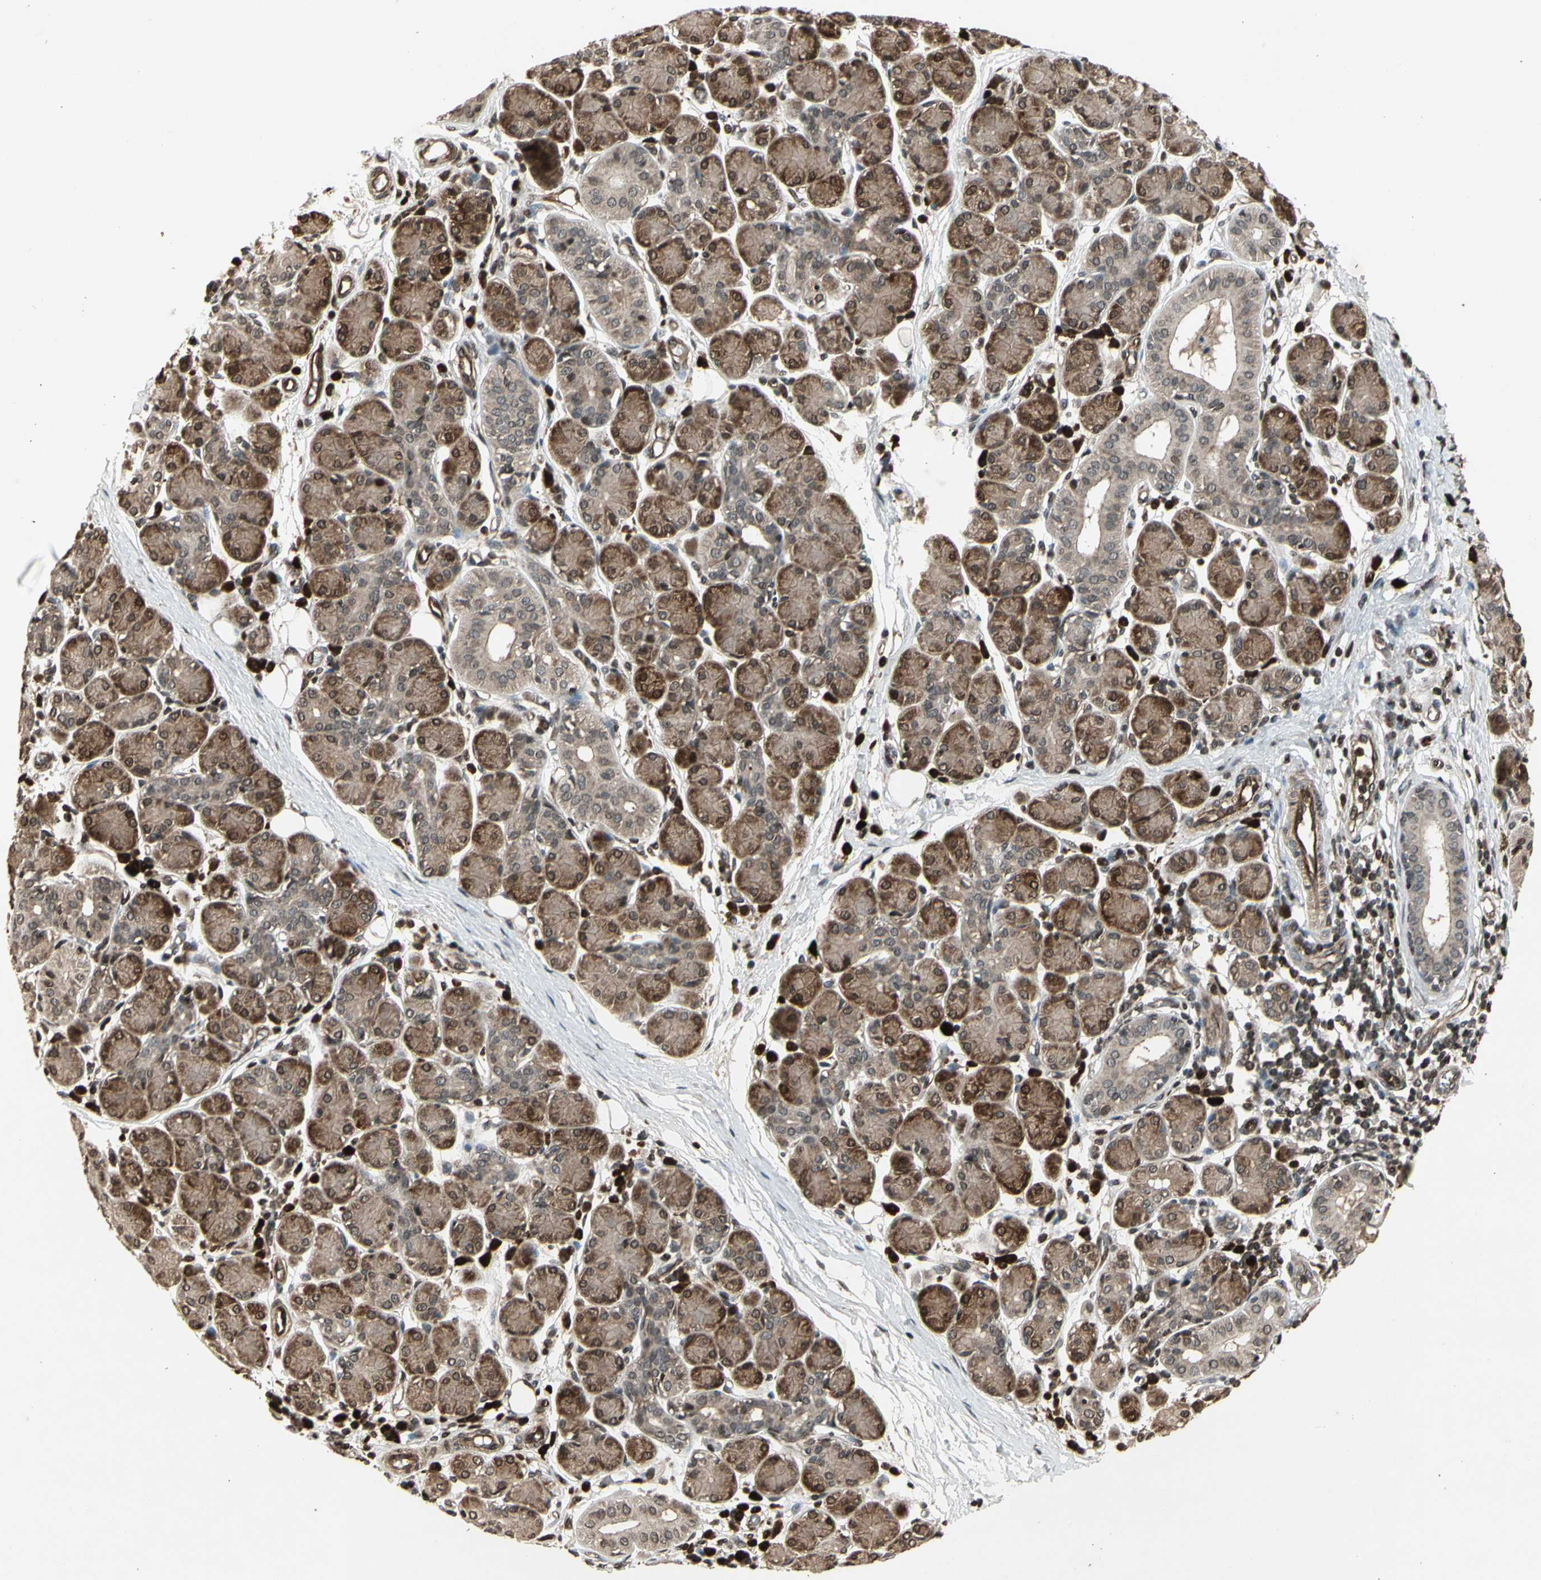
{"staining": {"intensity": "strong", "quantity": "25%-75%", "location": "cytoplasmic/membranous,nuclear"}, "tissue": "salivary gland", "cell_type": "Glandular cells", "image_type": "normal", "snomed": [{"axis": "morphology", "description": "Normal tissue, NOS"}, {"axis": "morphology", "description": "Inflammation, NOS"}, {"axis": "topography", "description": "Lymph node"}, {"axis": "topography", "description": "Salivary gland"}], "caption": "Immunohistochemical staining of unremarkable salivary gland displays high levels of strong cytoplasmic/membranous,nuclear staining in approximately 25%-75% of glandular cells. Using DAB (3,3'-diaminobenzidine) (brown) and hematoxylin (blue) stains, captured at high magnification using brightfield microscopy.", "gene": "GLRX", "patient": {"sex": "male", "age": 3}}